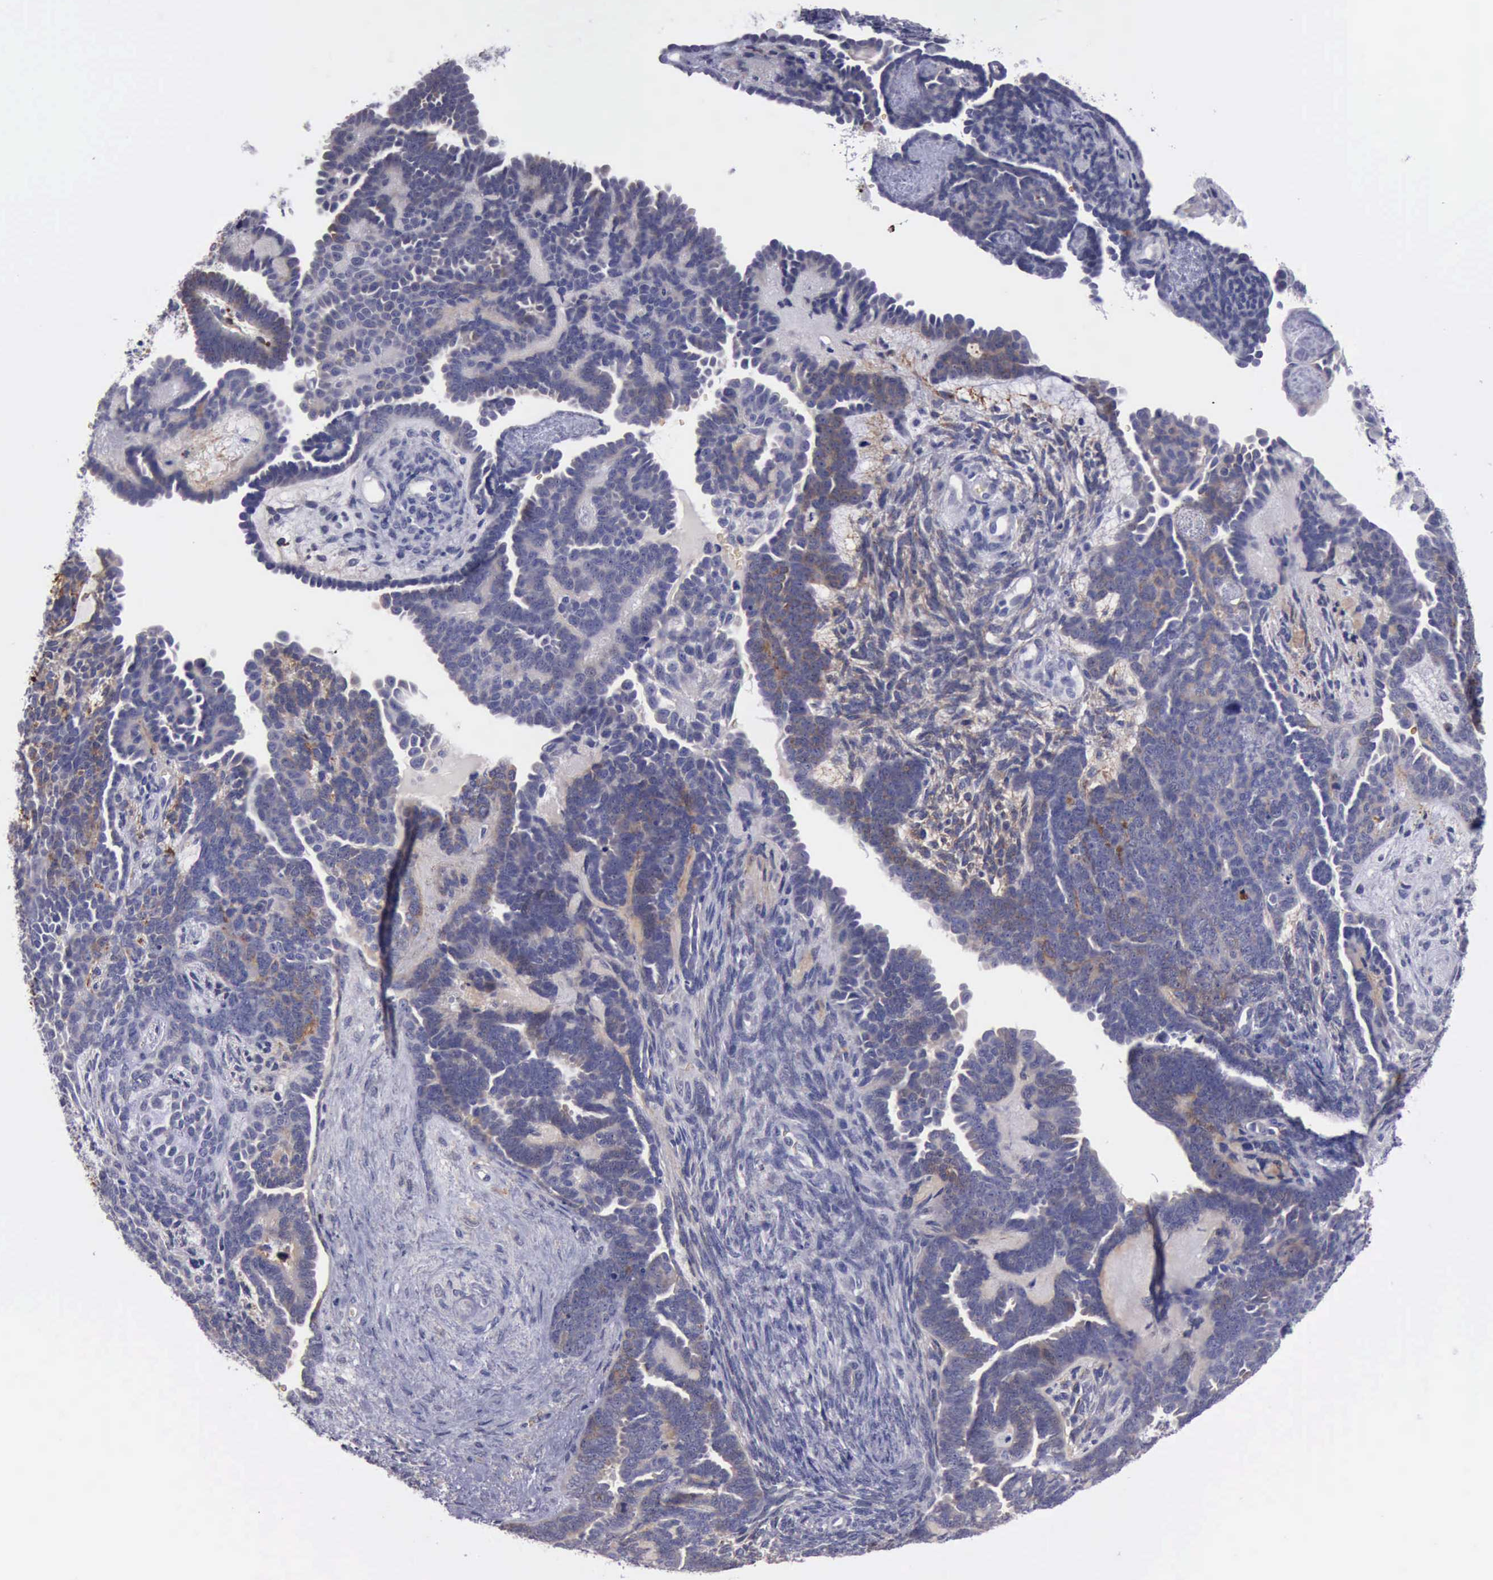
{"staining": {"intensity": "moderate", "quantity": "<25%", "location": "cytoplasmic/membranous"}, "tissue": "endometrial cancer", "cell_type": "Tumor cells", "image_type": "cancer", "snomed": [{"axis": "morphology", "description": "Neoplasm, malignant, NOS"}, {"axis": "topography", "description": "Endometrium"}], "caption": "Immunohistochemical staining of endometrial neoplasm (malignant) shows low levels of moderate cytoplasmic/membranous positivity in about <25% of tumor cells. (DAB = brown stain, brightfield microscopy at high magnification).", "gene": "CEP128", "patient": {"sex": "female", "age": 74}}